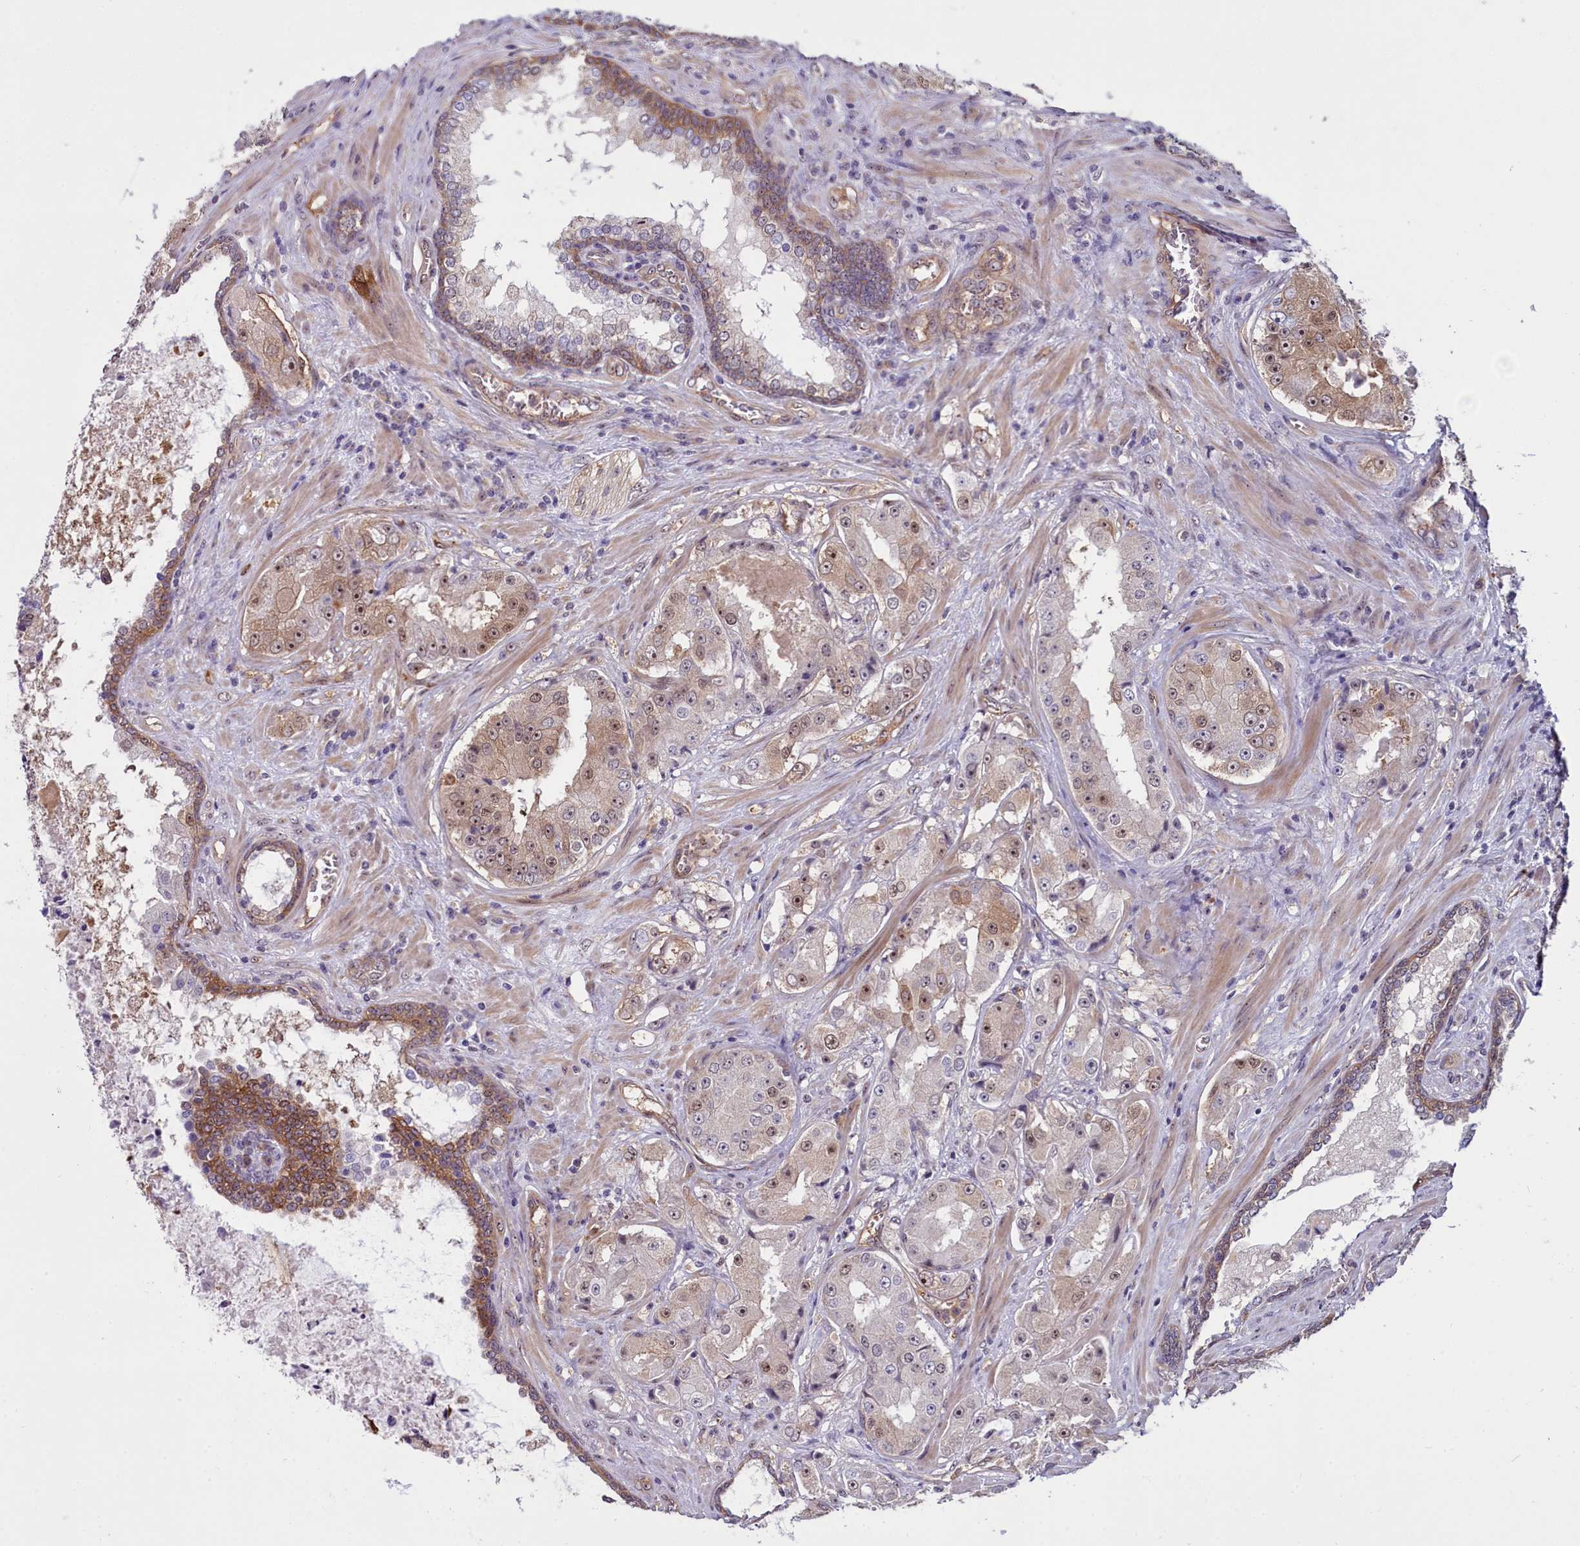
{"staining": {"intensity": "weak", "quantity": ">75%", "location": "cytoplasmic/membranous,nuclear"}, "tissue": "prostate cancer", "cell_type": "Tumor cells", "image_type": "cancer", "snomed": [{"axis": "morphology", "description": "Adenocarcinoma, High grade"}, {"axis": "topography", "description": "Prostate"}], "caption": "Human prostate cancer stained with a brown dye displays weak cytoplasmic/membranous and nuclear positive staining in approximately >75% of tumor cells.", "gene": "BCAR1", "patient": {"sex": "male", "age": 73}}